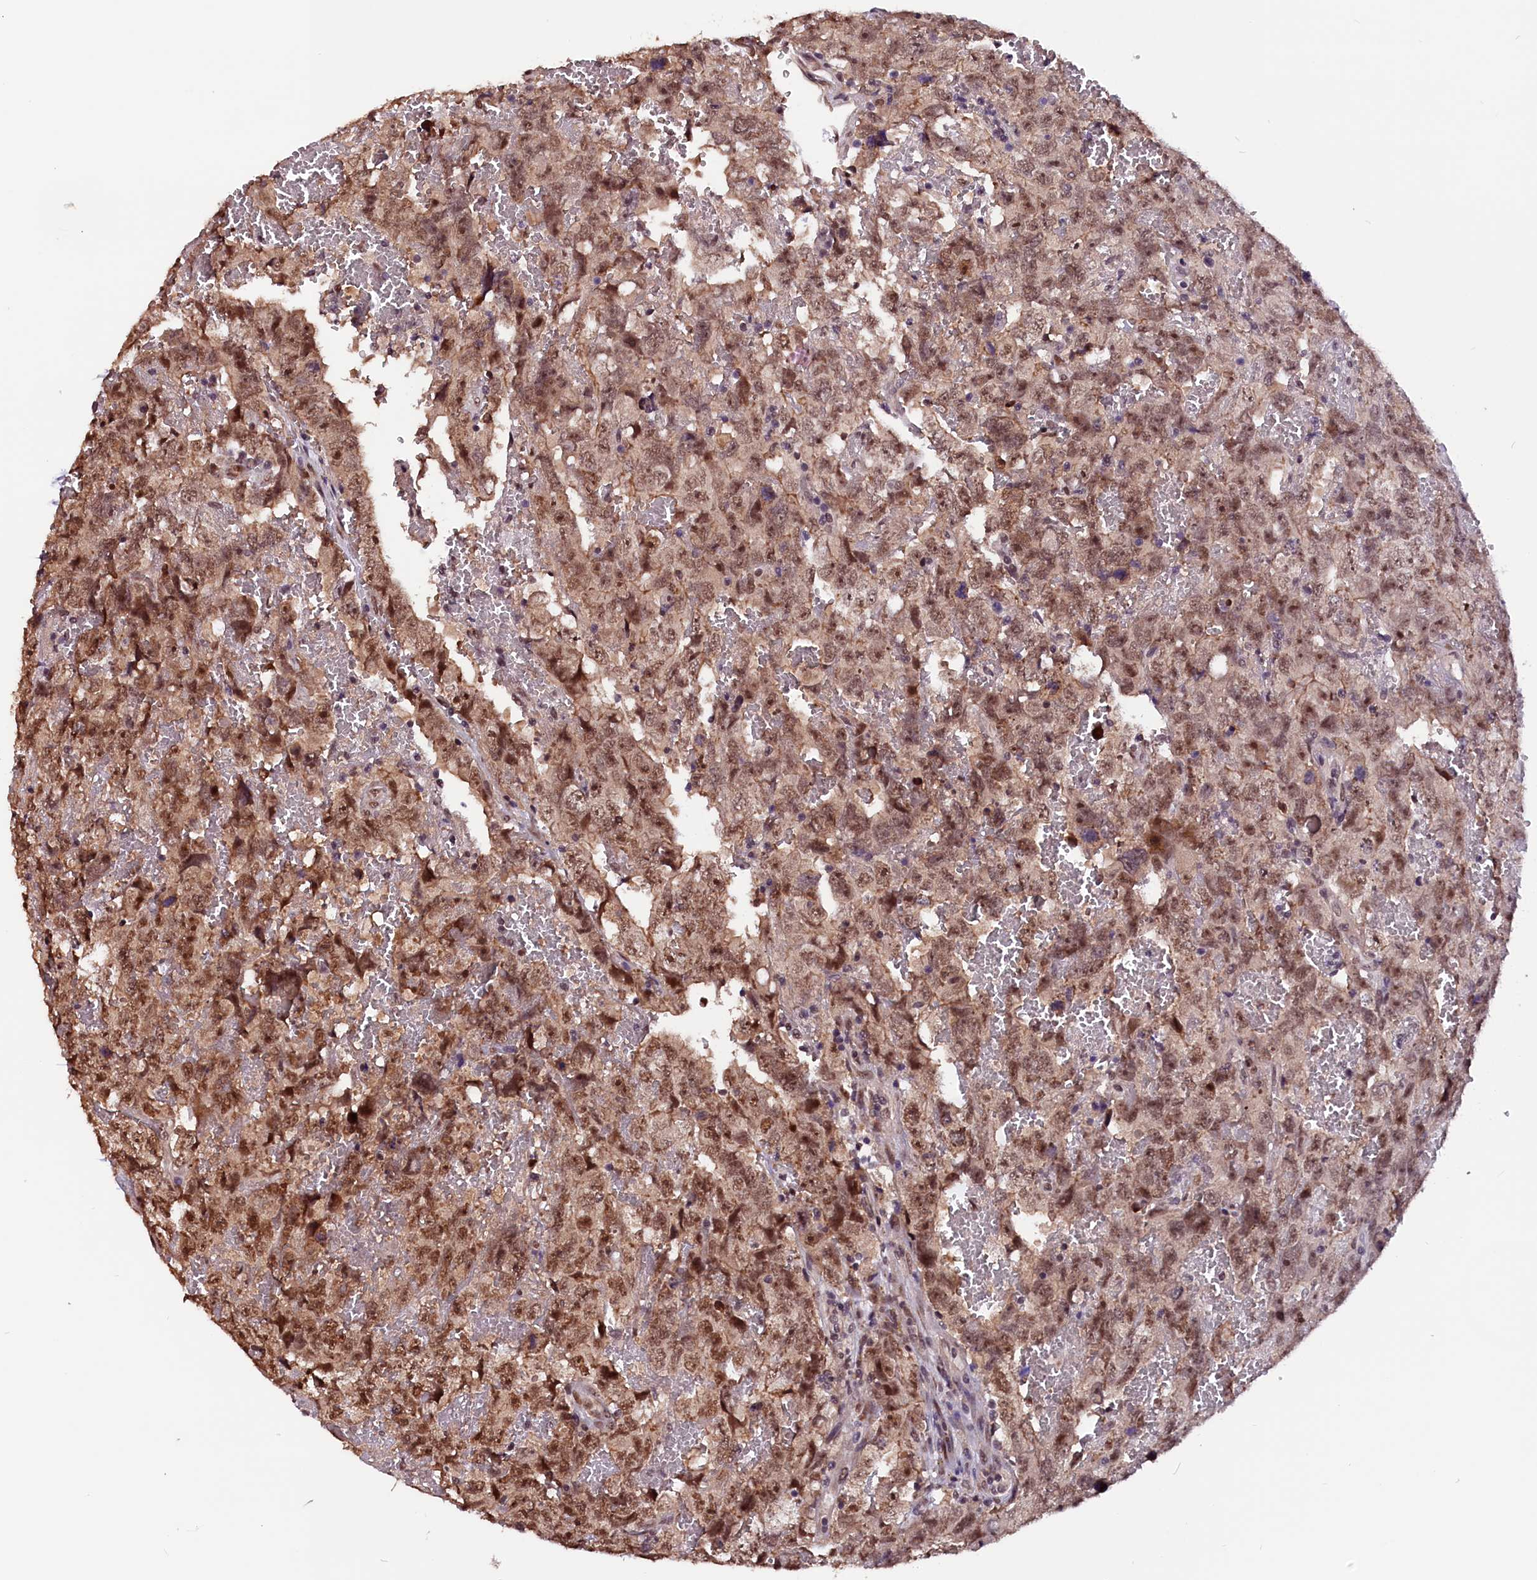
{"staining": {"intensity": "moderate", "quantity": ">75%", "location": "nuclear"}, "tissue": "testis cancer", "cell_type": "Tumor cells", "image_type": "cancer", "snomed": [{"axis": "morphology", "description": "Carcinoma, Embryonal, NOS"}, {"axis": "topography", "description": "Testis"}], "caption": "Immunohistochemistry (IHC) (DAB (3,3'-diaminobenzidine)) staining of human testis embryonal carcinoma shows moderate nuclear protein staining in about >75% of tumor cells.", "gene": "RNMT", "patient": {"sex": "male", "age": 45}}